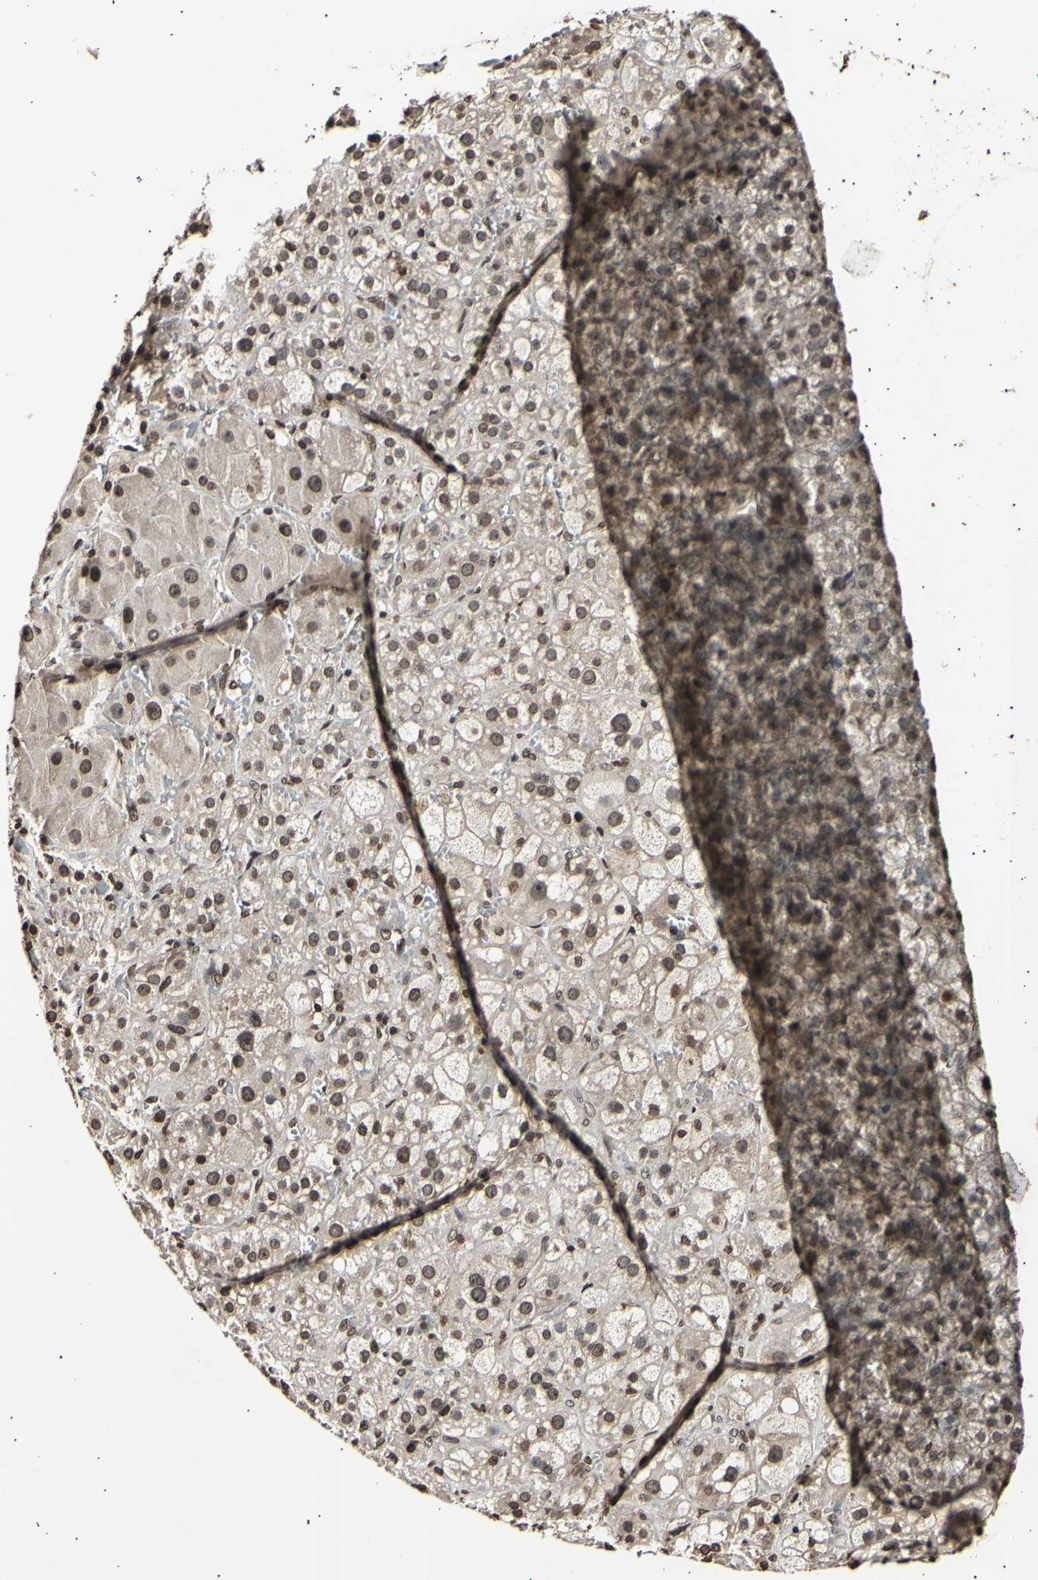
{"staining": {"intensity": "moderate", "quantity": ">75%", "location": "cytoplasmic/membranous,nuclear"}, "tissue": "adrenal gland", "cell_type": "Glandular cells", "image_type": "normal", "snomed": [{"axis": "morphology", "description": "Normal tissue, NOS"}, {"axis": "topography", "description": "Adrenal gland"}], "caption": "Protein expression analysis of benign human adrenal gland reveals moderate cytoplasmic/membranous,nuclear positivity in about >75% of glandular cells. (DAB (3,3'-diaminobenzidine) IHC with brightfield microscopy, high magnification).", "gene": "ANAPC7", "patient": {"sex": "female", "age": 47}}